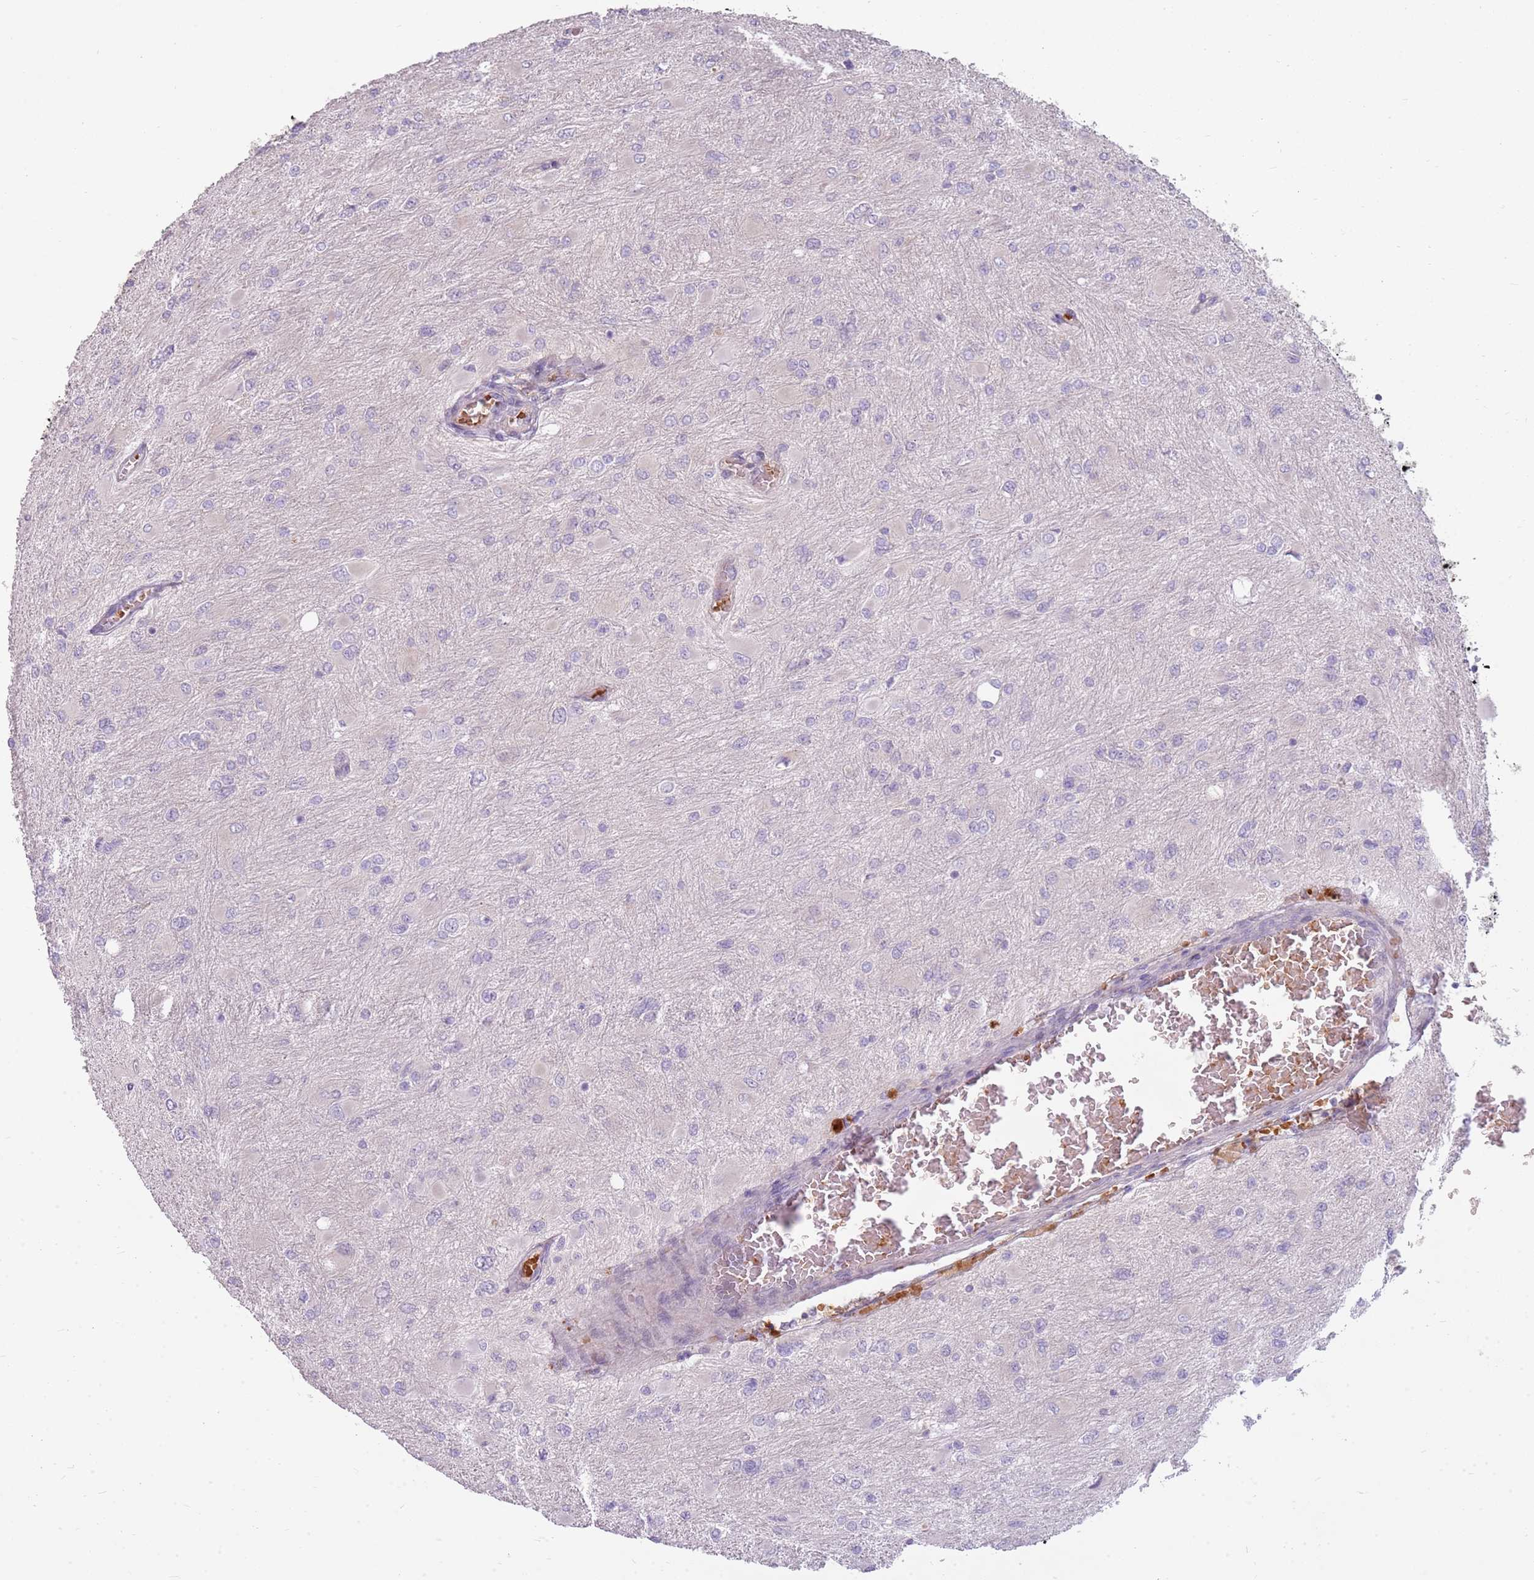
{"staining": {"intensity": "negative", "quantity": "none", "location": "none"}, "tissue": "glioma", "cell_type": "Tumor cells", "image_type": "cancer", "snomed": [{"axis": "morphology", "description": "Glioma, malignant, High grade"}, {"axis": "topography", "description": "Cerebral cortex"}], "caption": "IHC image of neoplastic tissue: human high-grade glioma (malignant) stained with DAB demonstrates no significant protein staining in tumor cells.", "gene": "HSPA14", "patient": {"sex": "female", "age": 36}}